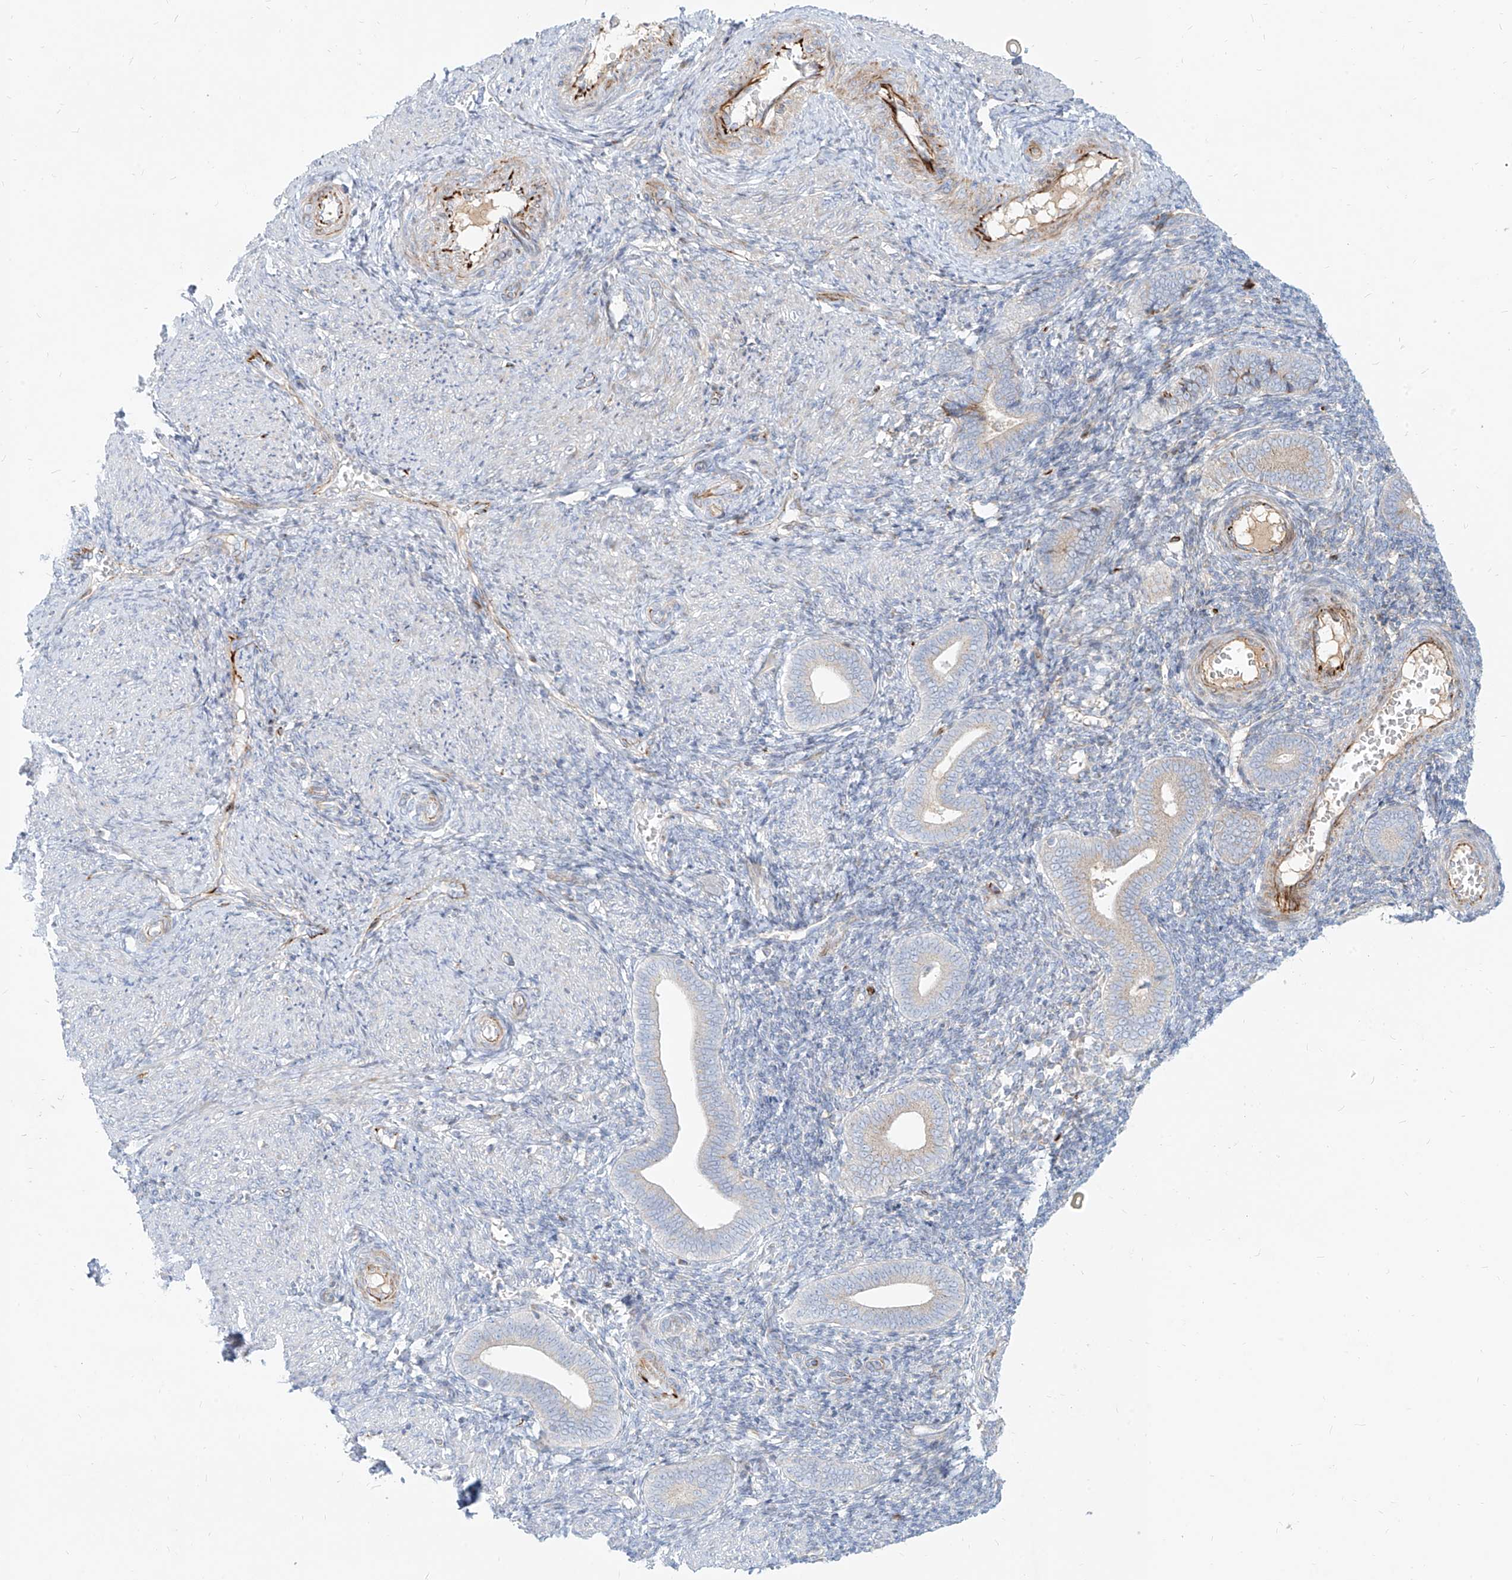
{"staining": {"intensity": "negative", "quantity": "none", "location": "none"}, "tissue": "endometrium", "cell_type": "Cells in endometrial stroma", "image_type": "normal", "snomed": [{"axis": "morphology", "description": "Normal tissue, NOS"}, {"axis": "topography", "description": "Uterus"}, {"axis": "topography", "description": "Endometrium"}], "caption": "The immunohistochemistry micrograph has no significant staining in cells in endometrial stroma of endometrium.", "gene": "MTX2", "patient": {"sex": "female", "age": 33}}